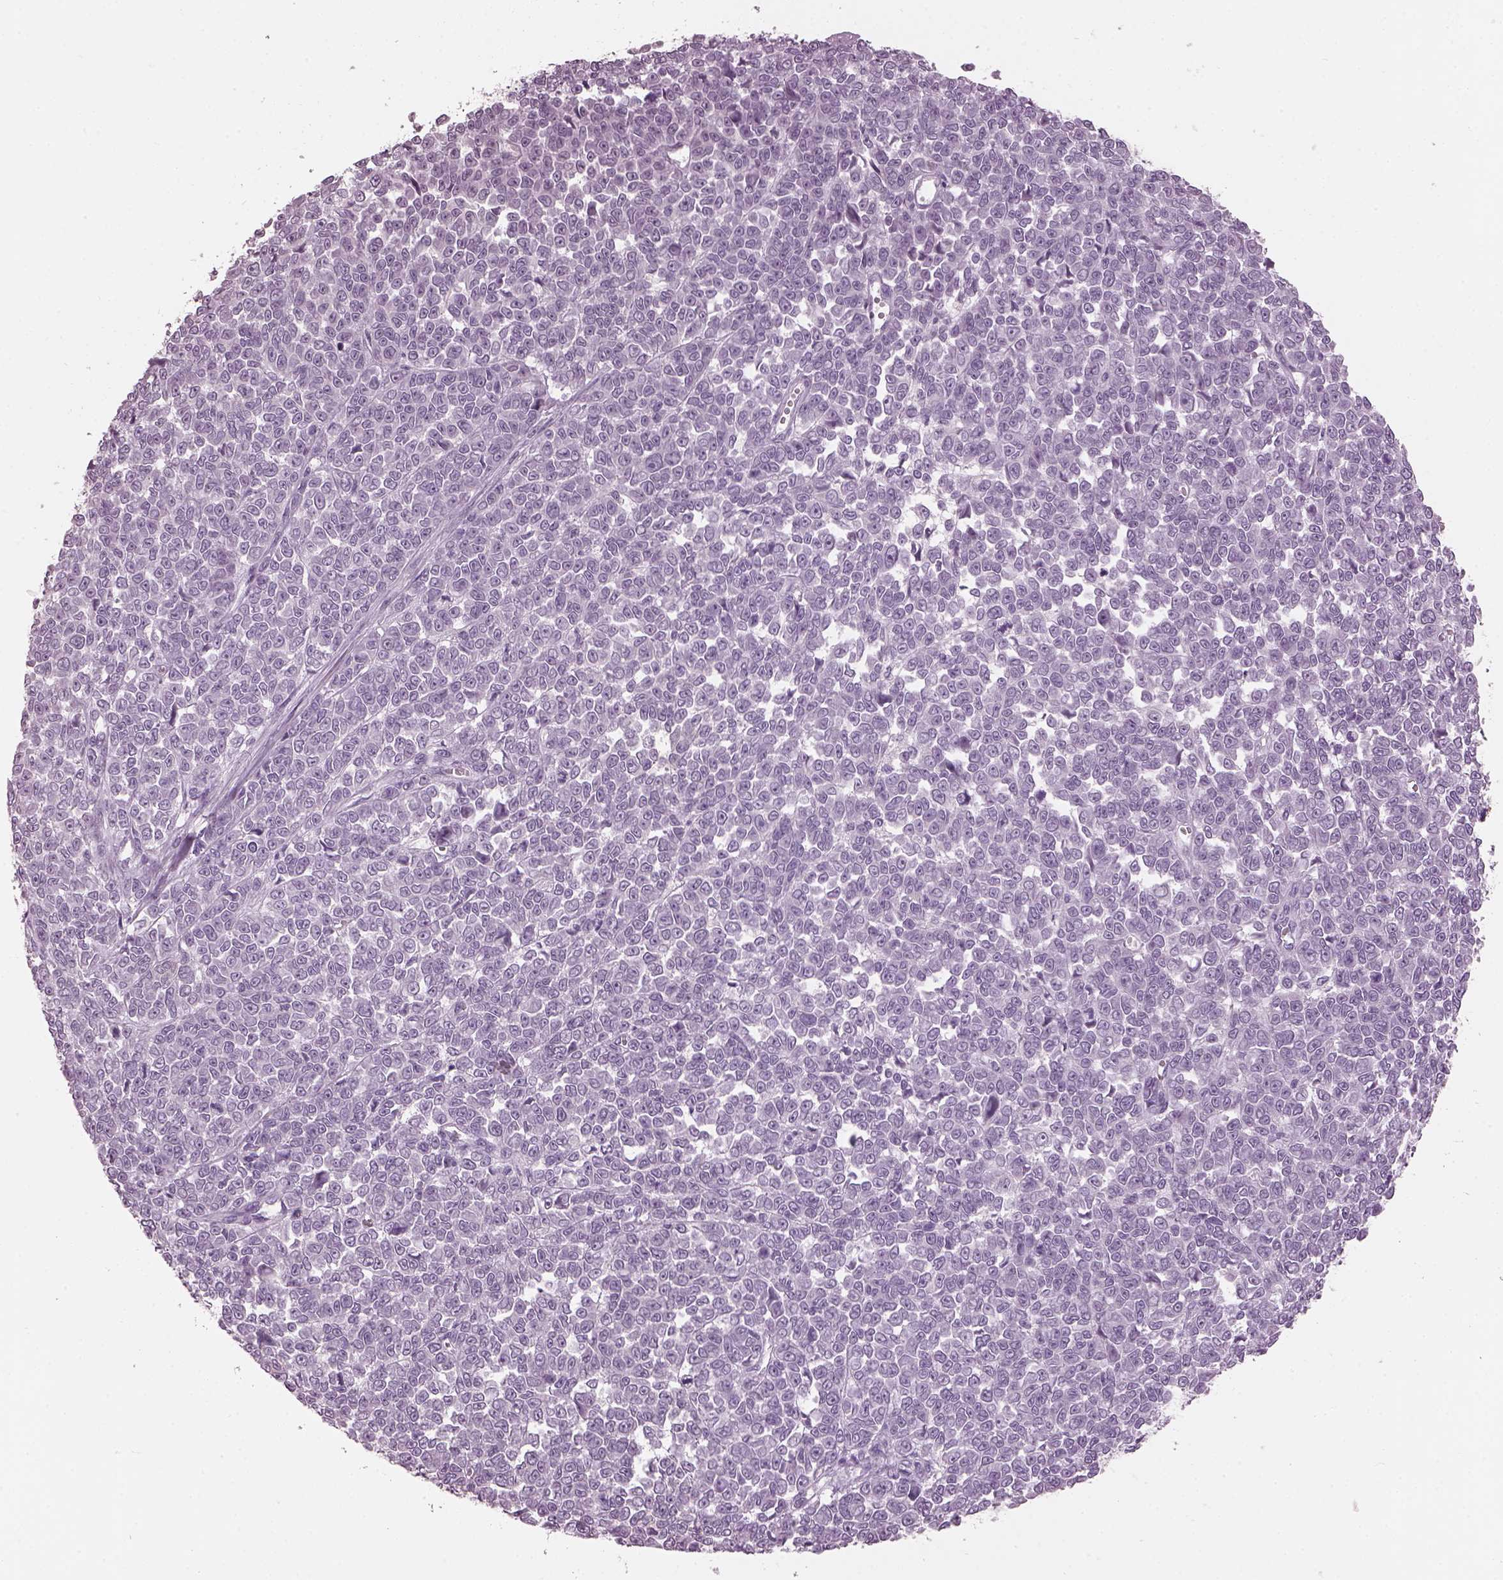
{"staining": {"intensity": "negative", "quantity": "none", "location": "none"}, "tissue": "melanoma", "cell_type": "Tumor cells", "image_type": "cancer", "snomed": [{"axis": "morphology", "description": "Malignant melanoma, NOS"}, {"axis": "topography", "description": "Skin"}], "caption": "Tumor cells show no significant staining in melanoma.", "gene": "HYDIN", "patient": {"sex": "female", "age": 95}}